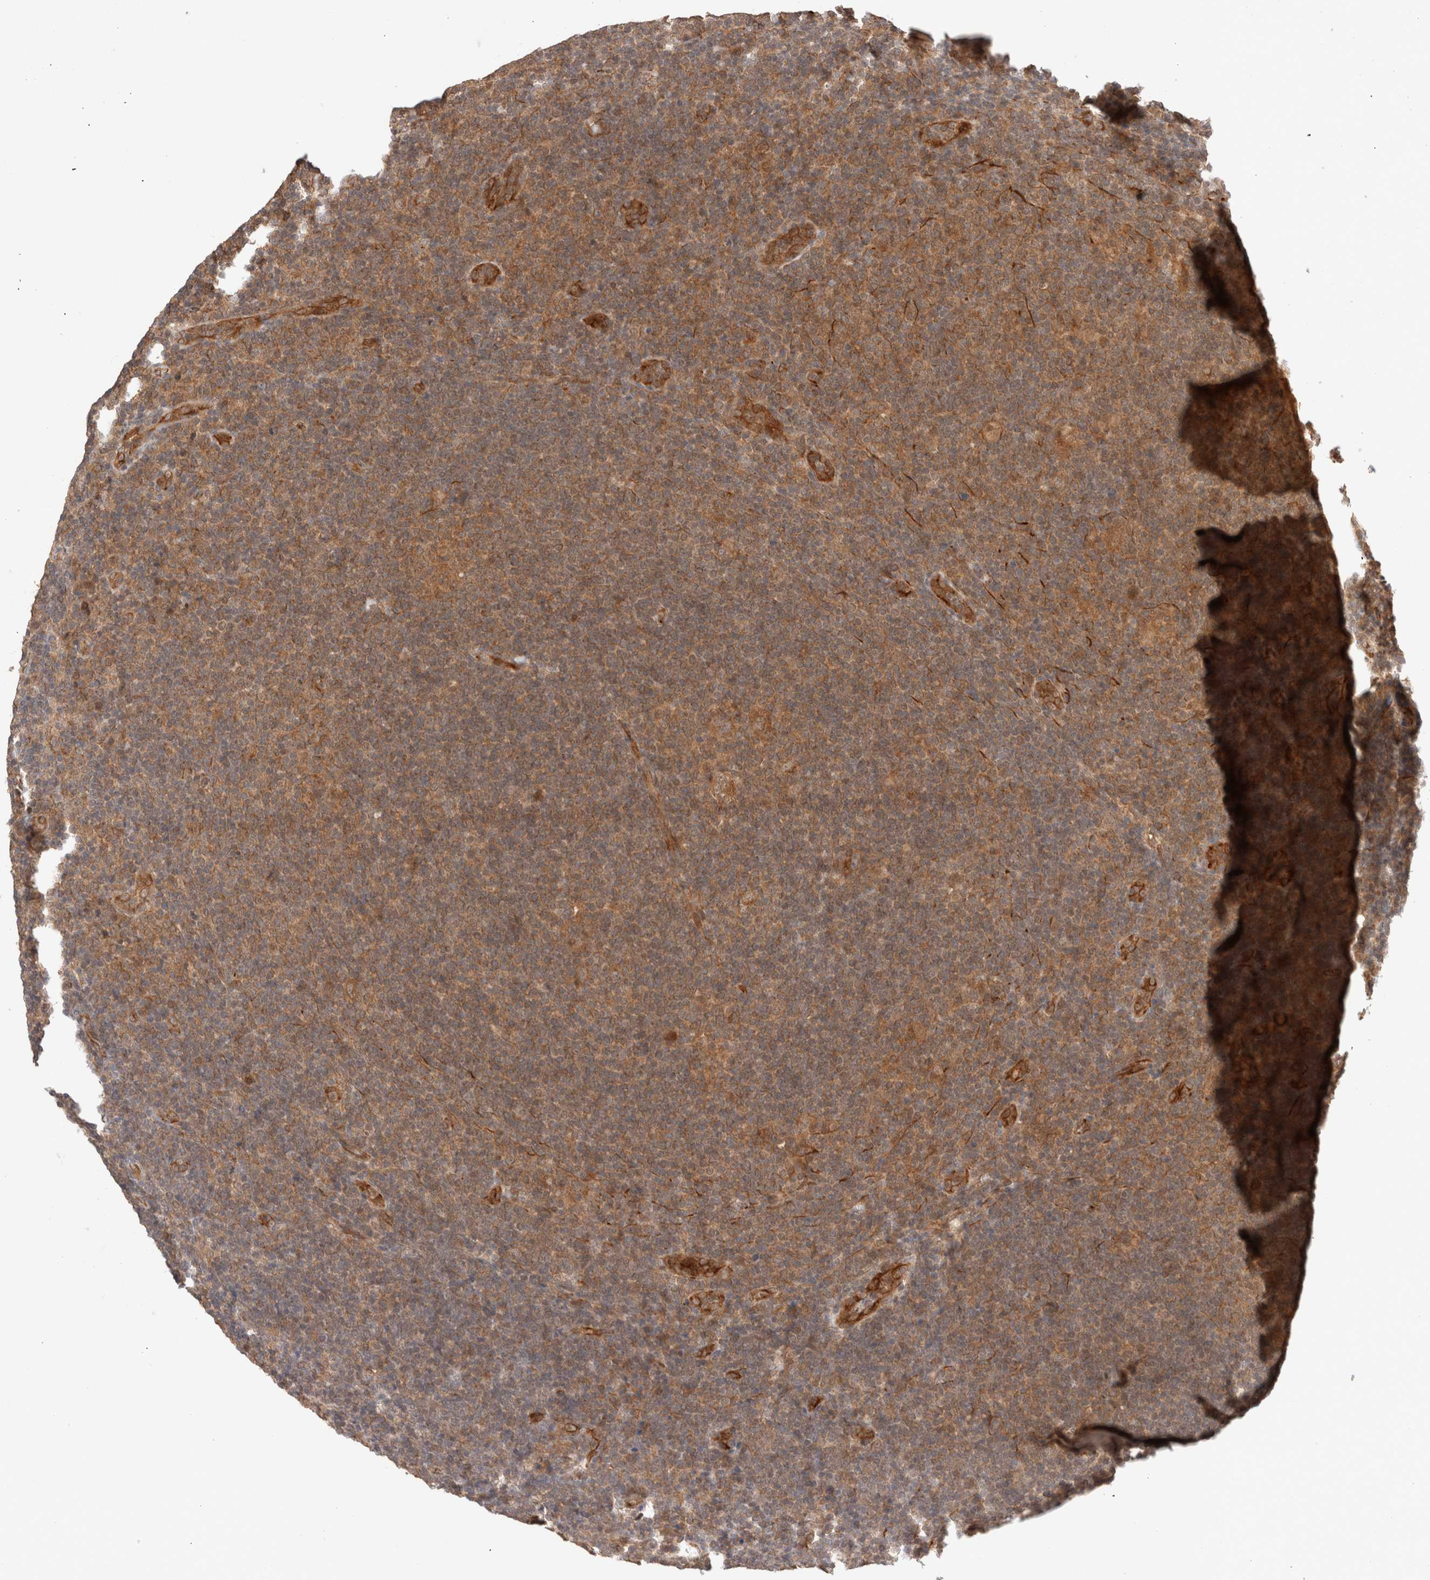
{"staining": {"intensity": "moderate", "quantity": ">75%", "location": "cytoplasmic/membranous,nuclear"}, "tissue": "lymphoma", "cell_type": "Tumor cells", "image_type": "cancer", "snomed": [{"axis": "morphology", "description": "Hodgkin's disease, NOS"}, {"axis": "topography", "description": "Lymph node"}], "caption": "Hodgkin's disease was stained to show a protein in brown. There is medium levels of moderate cytoplasmic/membranous and nuclear staining in about >75% of tumor cells.", "gene": "SIKE1", "patient": {"sex": "female", "age": 57}}